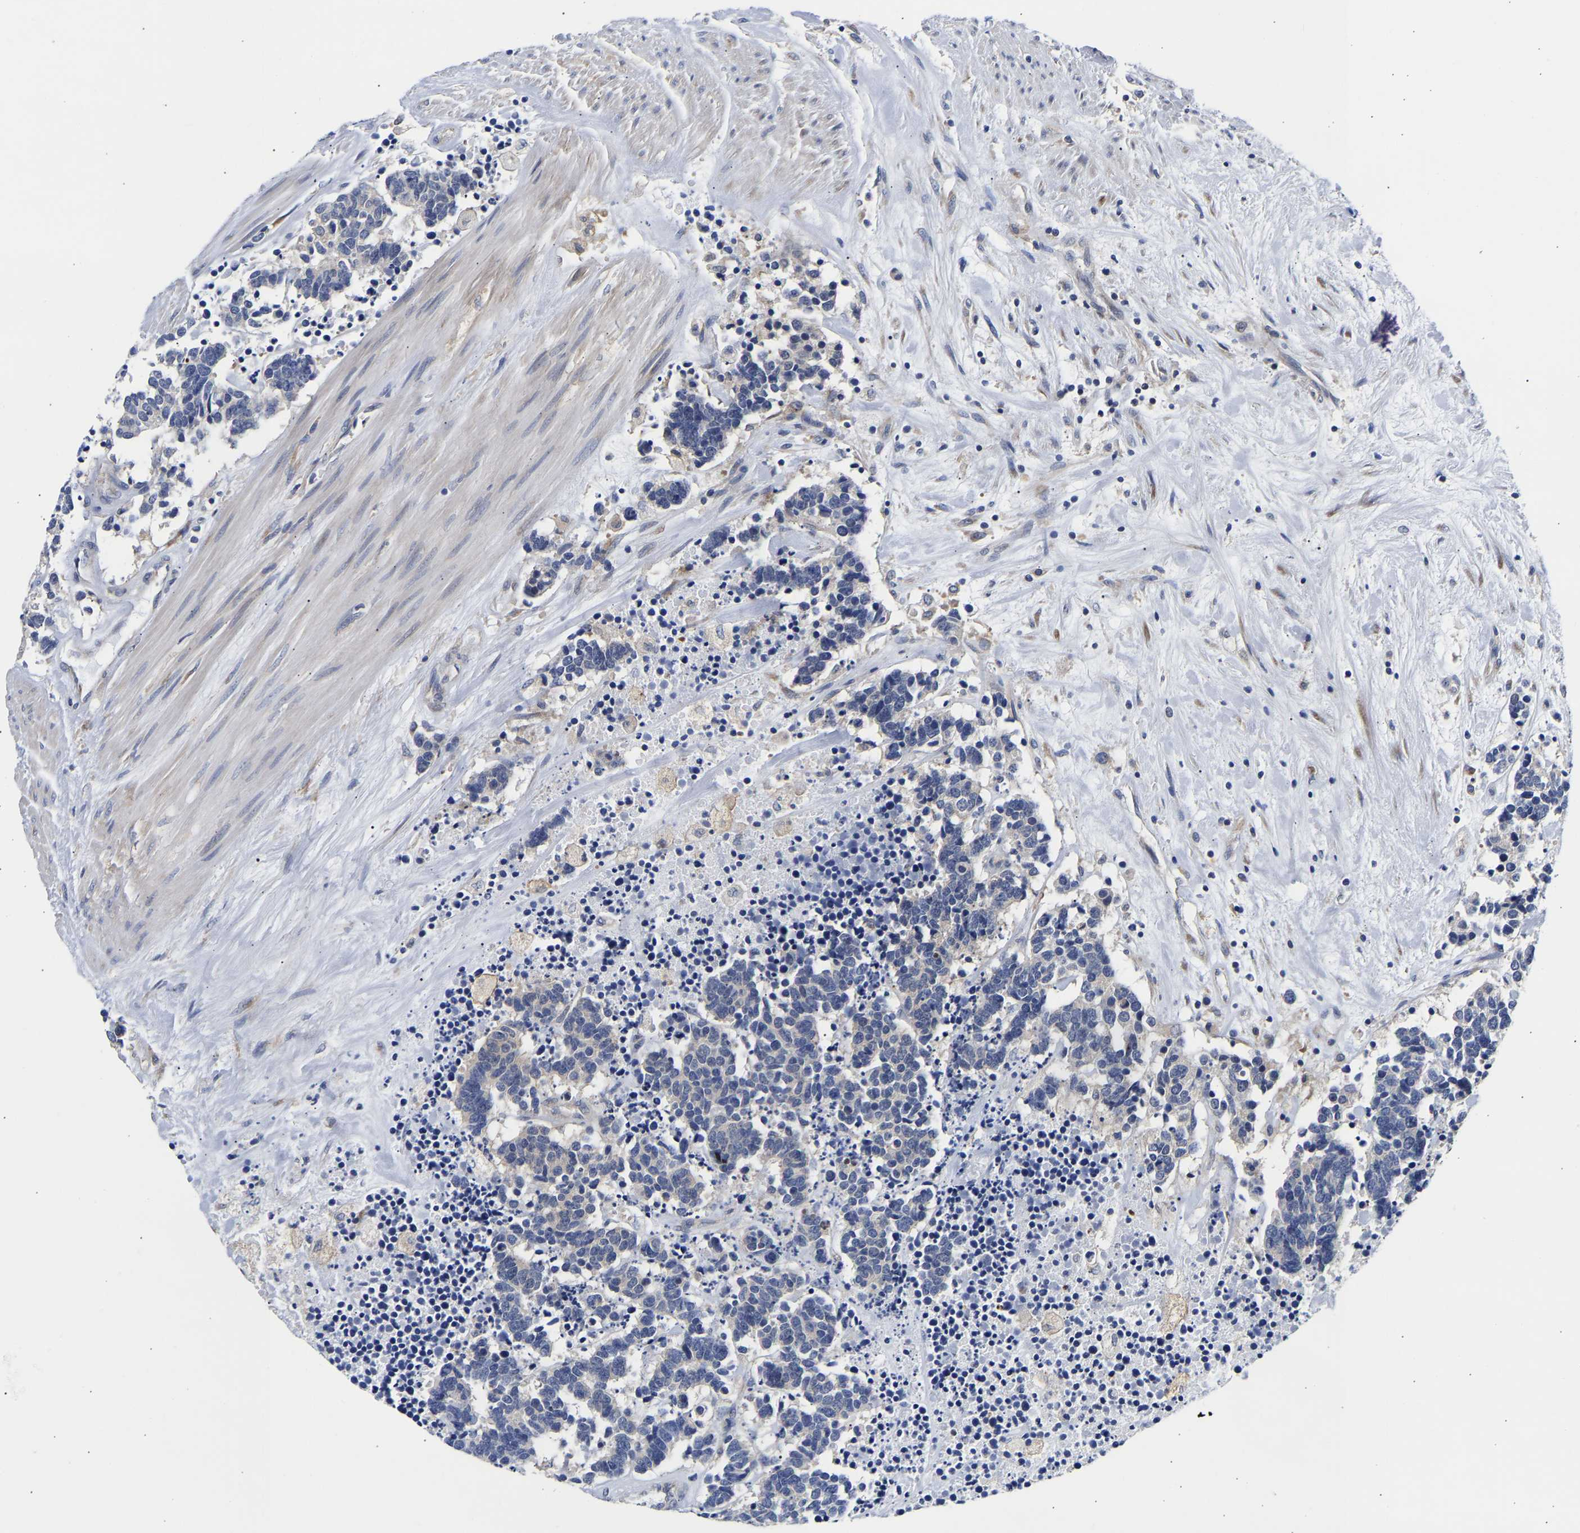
{"staining": {"intensity": "negative", "quantity": "none", "location": "none"}, "tissue": "carcinoid", "cell_type": "Tumor cells", "image_type": "cancer", "snomed": [{"axis": "morphology", "description": "Carcinoma, NOS"}, {"axis": "morphology", "description": "Carcinoid, malignant, NOS"}, {"axis": "topography", "description": "Urinary bladder"}], "caption": "IHC of carcinoma demonstrates no staining in tumor cells. (Brightfield microscopy of DAB (3,3'-diaminobenzidine) immunohistochemistry (IHC) at high magnification).", "gene": "CCDC6", "patient": {"sex": "male", "age": 57}}